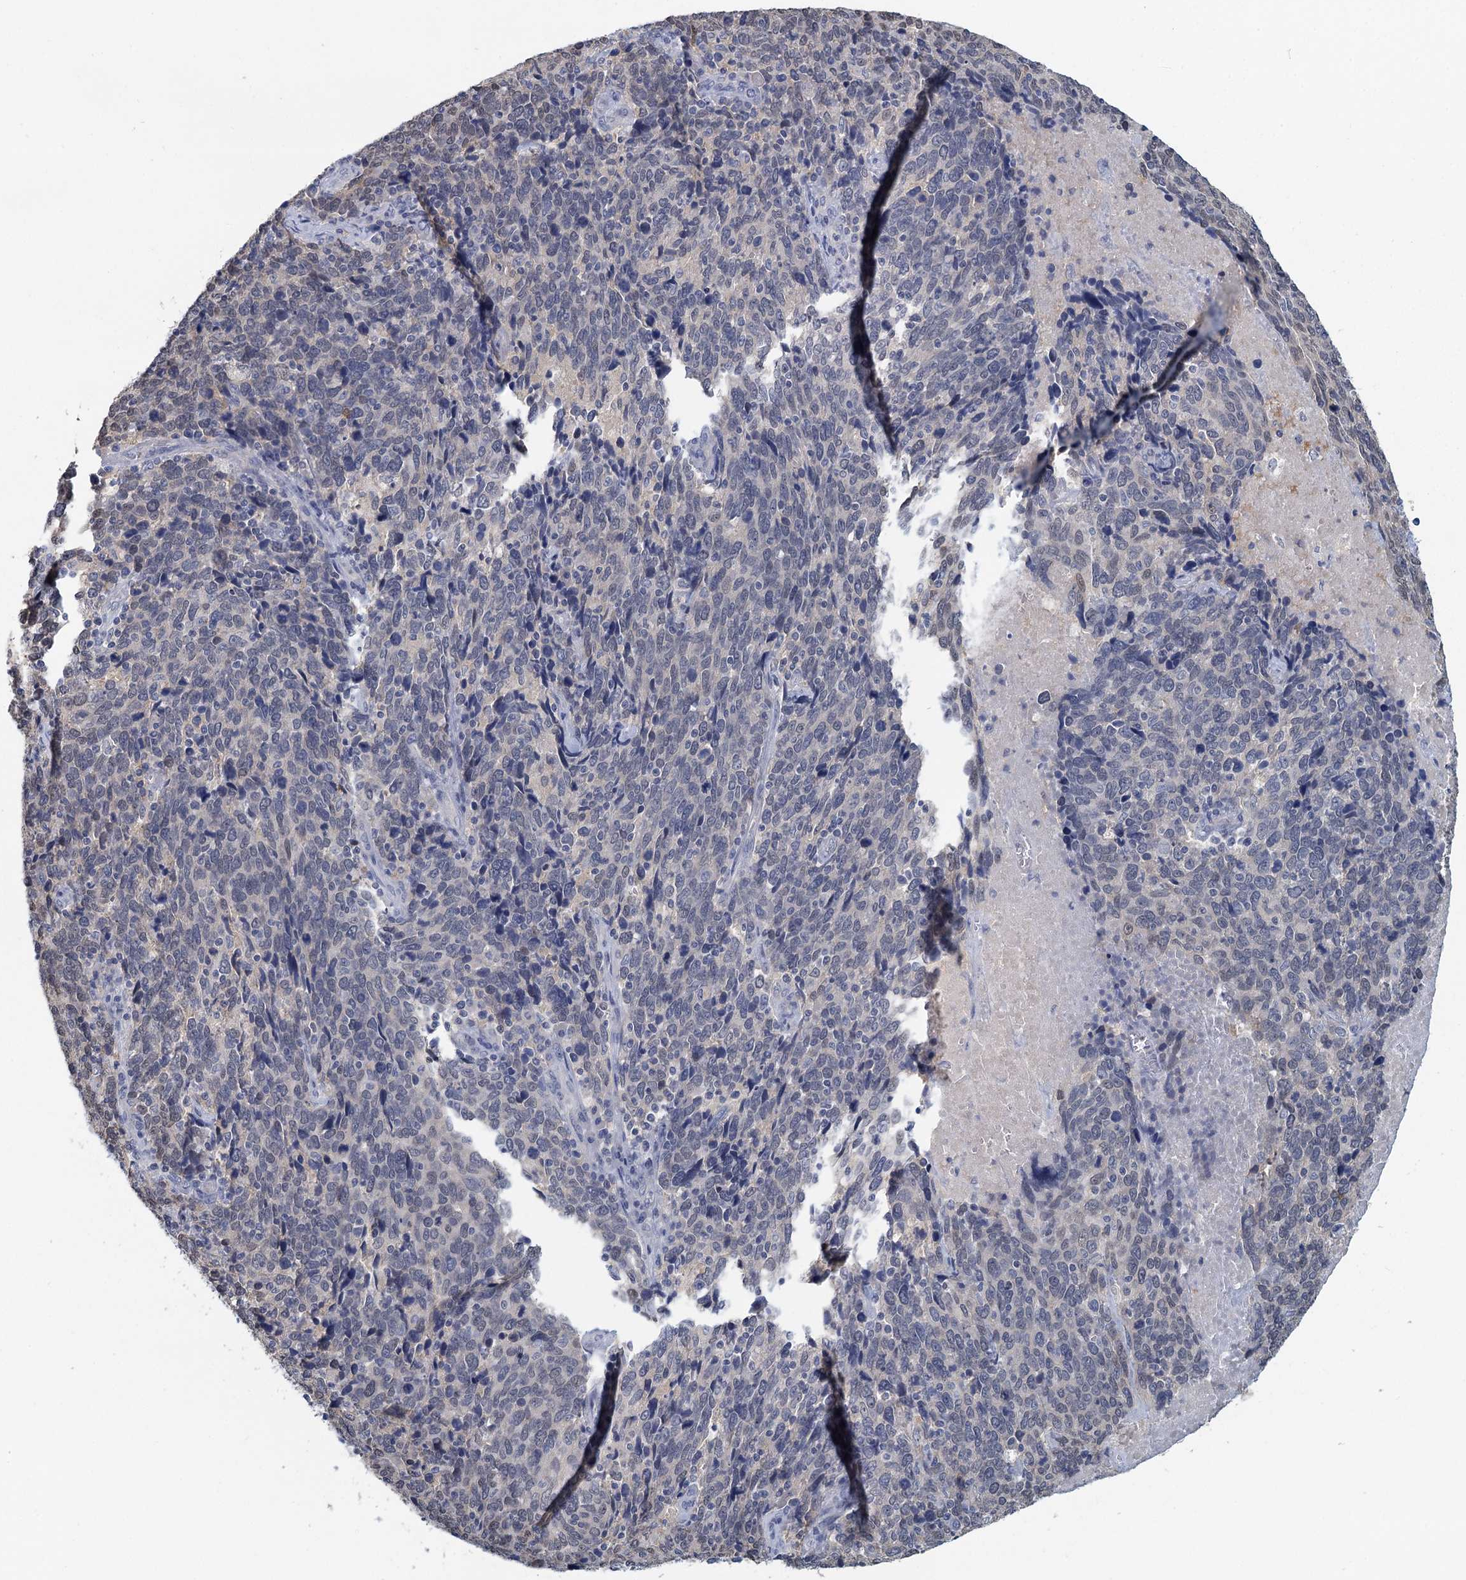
{"staining": {"intensity": "negative", "quantity": "none", "location": "none"}, "tissue": "cervical cancer", "cell_type": "Tumor cells", "image_type": "cancer", "snomed": [{"axis": "morphology", "description": "Squamous cell carcinoma, NOS"}, {"axis": "topography", "description": "Cervix"}], "caption": "Tumor cells are negative for protein expression in human squamous cell carcinoma (cervical).", "gene": "MYO7B", "patient": {"sex": "female", "age": 41}}